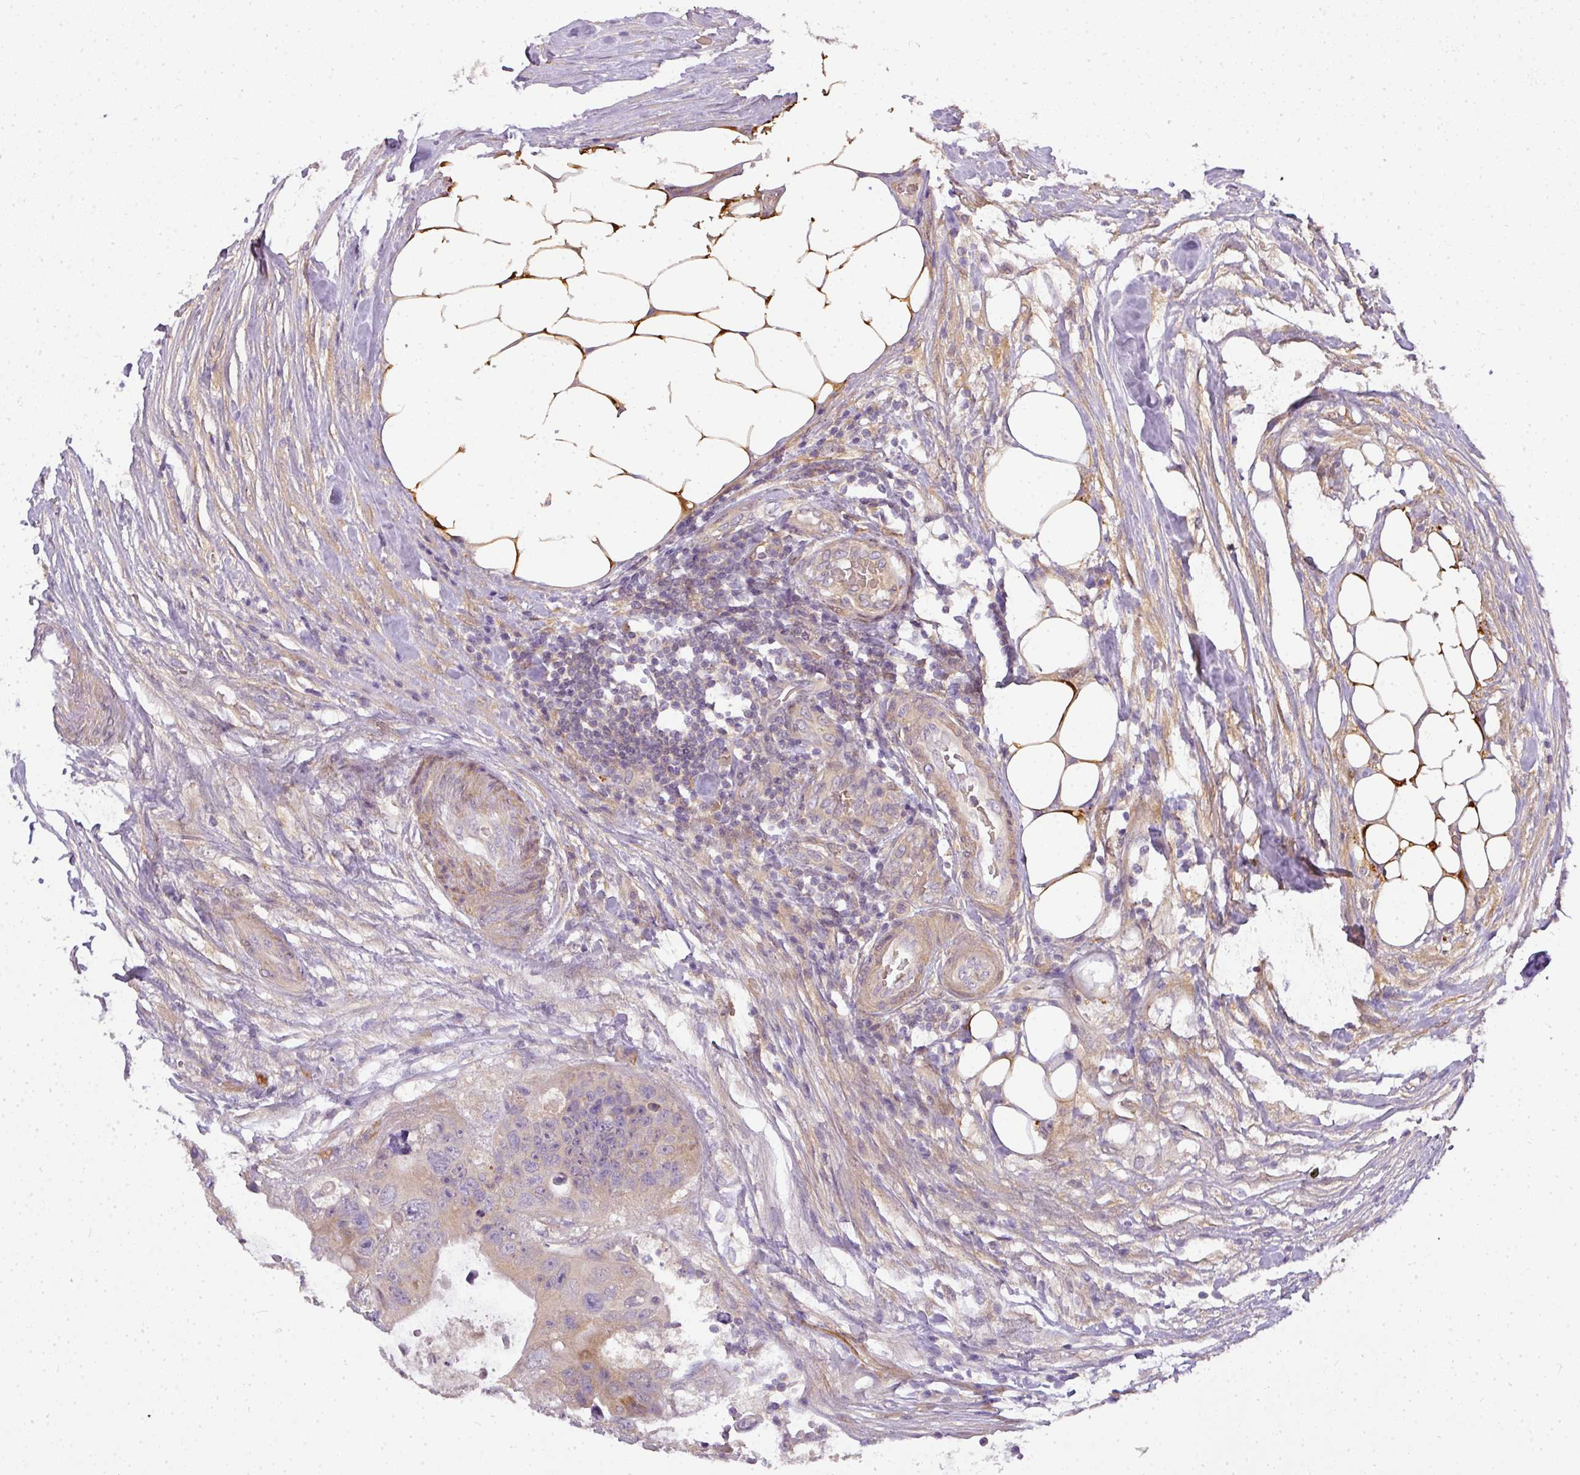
{"staining": {"intensity": "weak", "quantity": "<25%", "location": "cytoplasmic/membranous"}, "tissue": "colorectal cancer", "cell_type": "Tumor cells", "image_type": "cancer", "snomed": [{"axis": "morphology", "description": "Adenocarcinoma, NOS"}, {"axis": "topography", "description": "Colon"}], "caption": "Colorectal cancer was stained to show a protein in brown. There is no significant staining in tumor cells. The staining was performed using DAB (3,3'-diaminobenzidine) to visualize the protein expression in brown, while the nuclei were stained in blue with hematoxylin (Magnification: 20x).", "gene": "ADH5", "patient": {"sex": "female", "age": 46}}